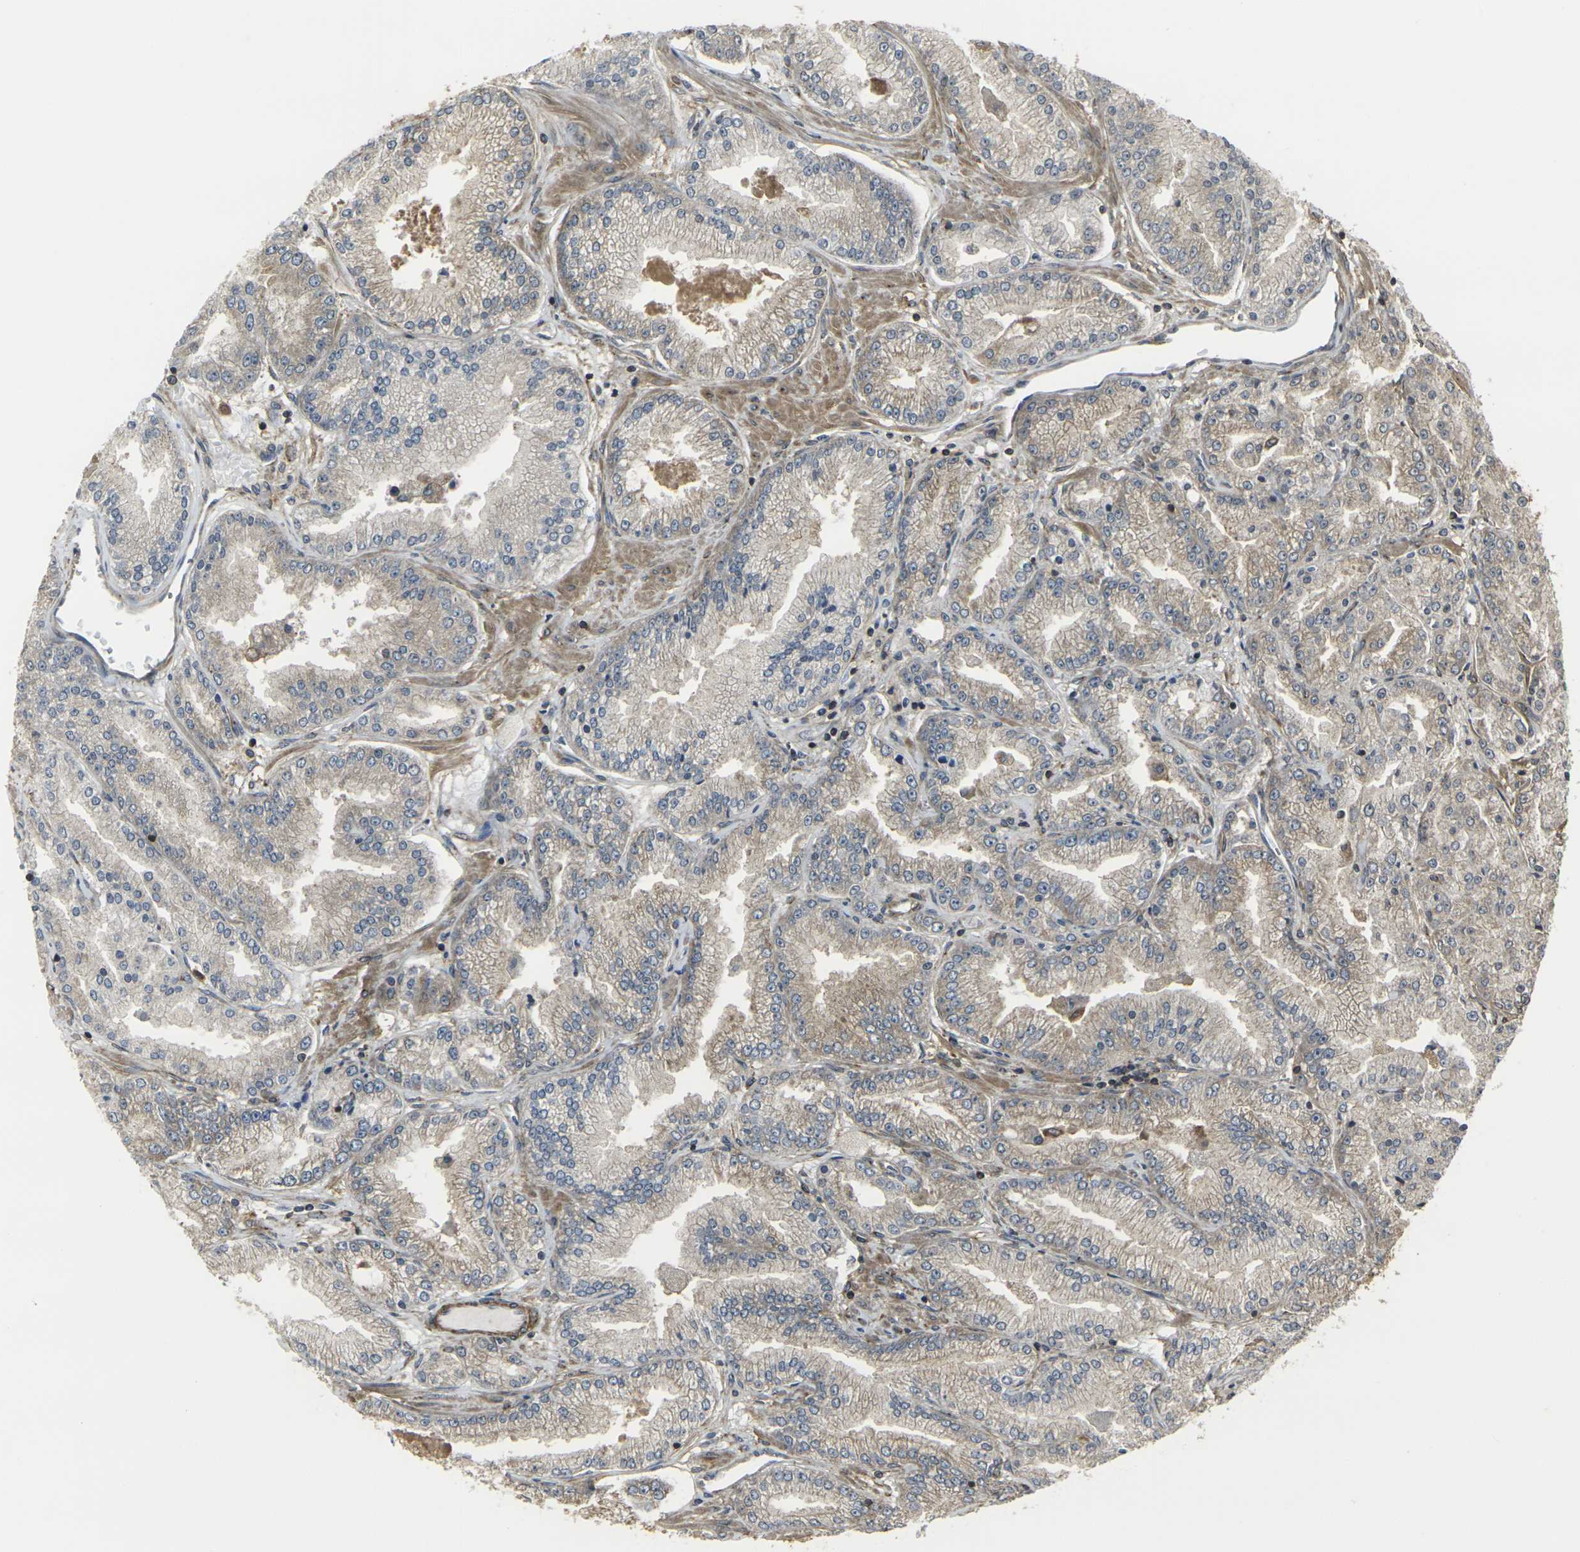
{"staining": {"intensity": "weak", "quantity": ">75%", "location": "cytoplasmic/membranous"}, "tissue": "prostate cancer", "cell_type": "Tumor cells", "image_type": "cancer", "snomed": [{"axis": "morphology", "description": "Adenocarcinoma, High grade"}, {"axis": "topography", "description": "Prostate"}], "caption": "IHC of human prostate cancer exhibits low levels of weak cytoplasmic/membranous positivity in approximately >75% of tumor cells.", "gene": "PRKACB", "patient": {"sex": "male", "age": 61}}